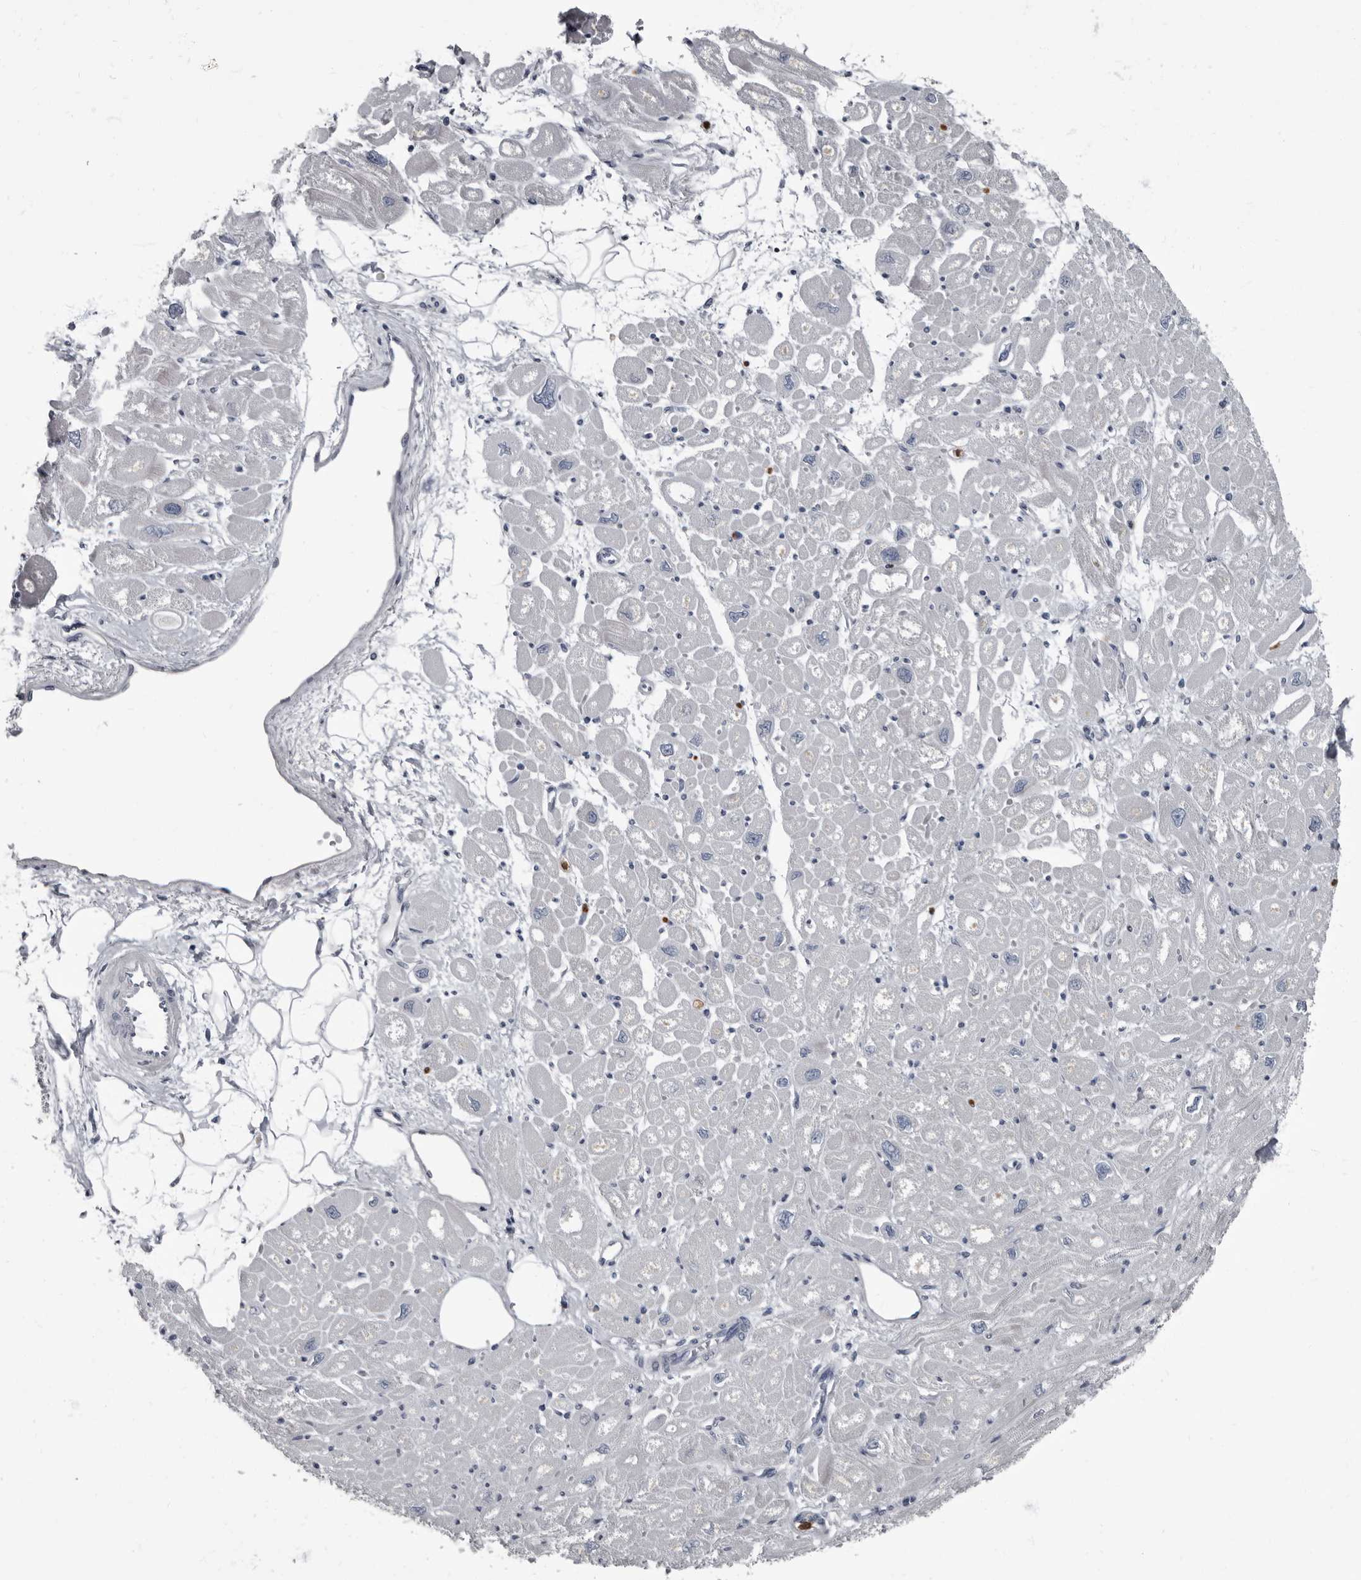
{"staining": {"intensity": "negative", "quantity": "none", "location": "none"}, "tissue": "heart muscle", "cell_type": "Cardiomyocytes", "image_type": "normal", "snomed": [{"axis": "morphology", "description": "Normal tissue, NOS"}, {"axis": "topography", "description": "Heart"}], "caption": "This is a image of immunohistochemistry (IHC) staining of normal heart muscle, which shows no expression in cardiomyocytes.", "gene": "TPD52L1", "patient": {"sex": "male", "age": 50}}